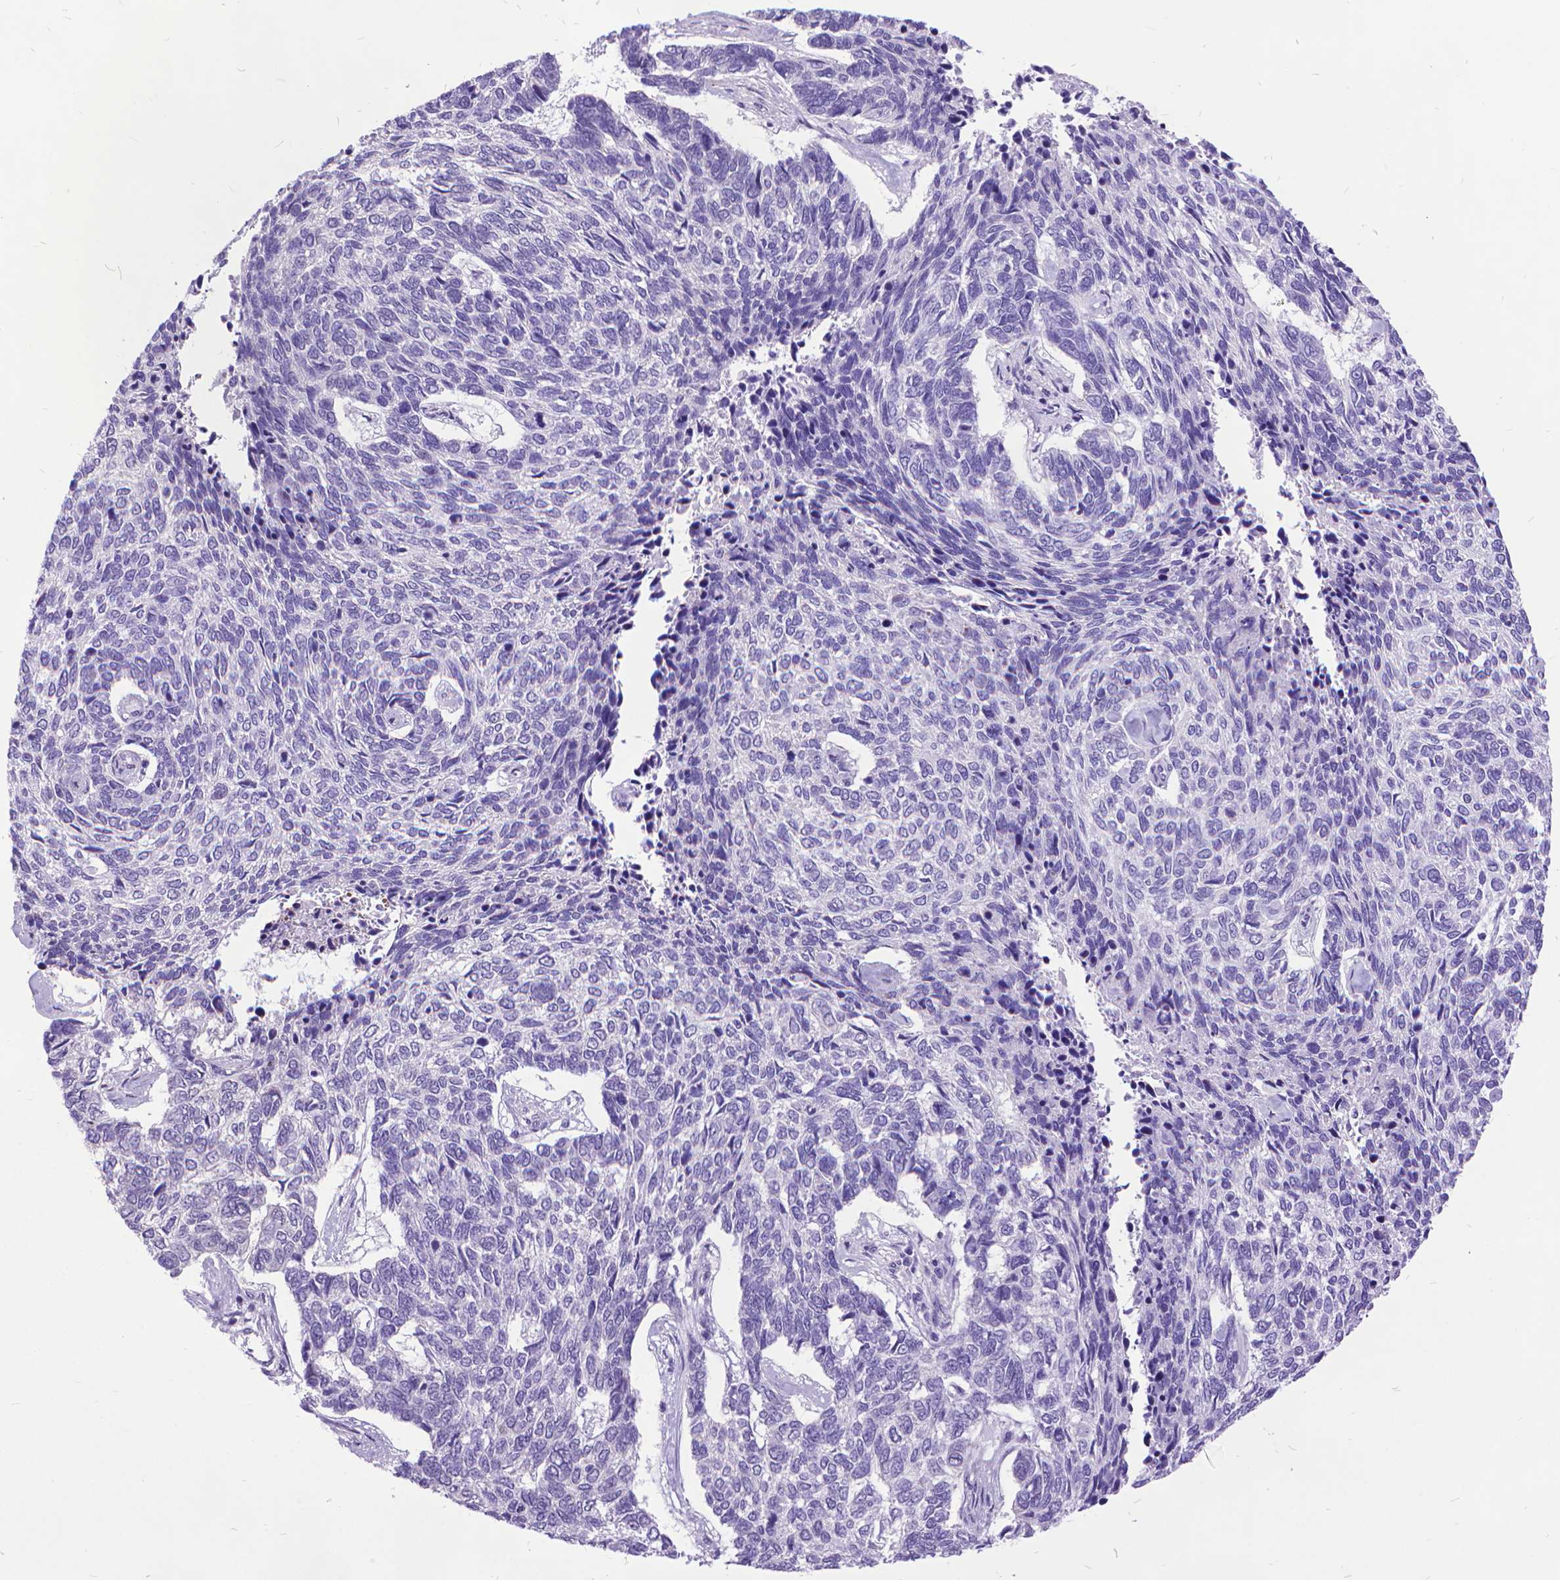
{"staining": {"intensity": "negative", "quantity": "none", "location": "none"}, "tissue": "skin cancer", "cell_type": "Tumor cells", "image_type": "cancer", "snomed": [{"axis": "morphology", "description": "Basal cell carcinoma"}, {"axis": "topography", "description": "Skin"}], "caption": "A high-resolution image shows immunohistochemistry staining of skin basal cell carcinoma, which displays no significant positivity in tumor cells.", "gene": "POLE4", "patient": {"sex": "female", "age": 65}}